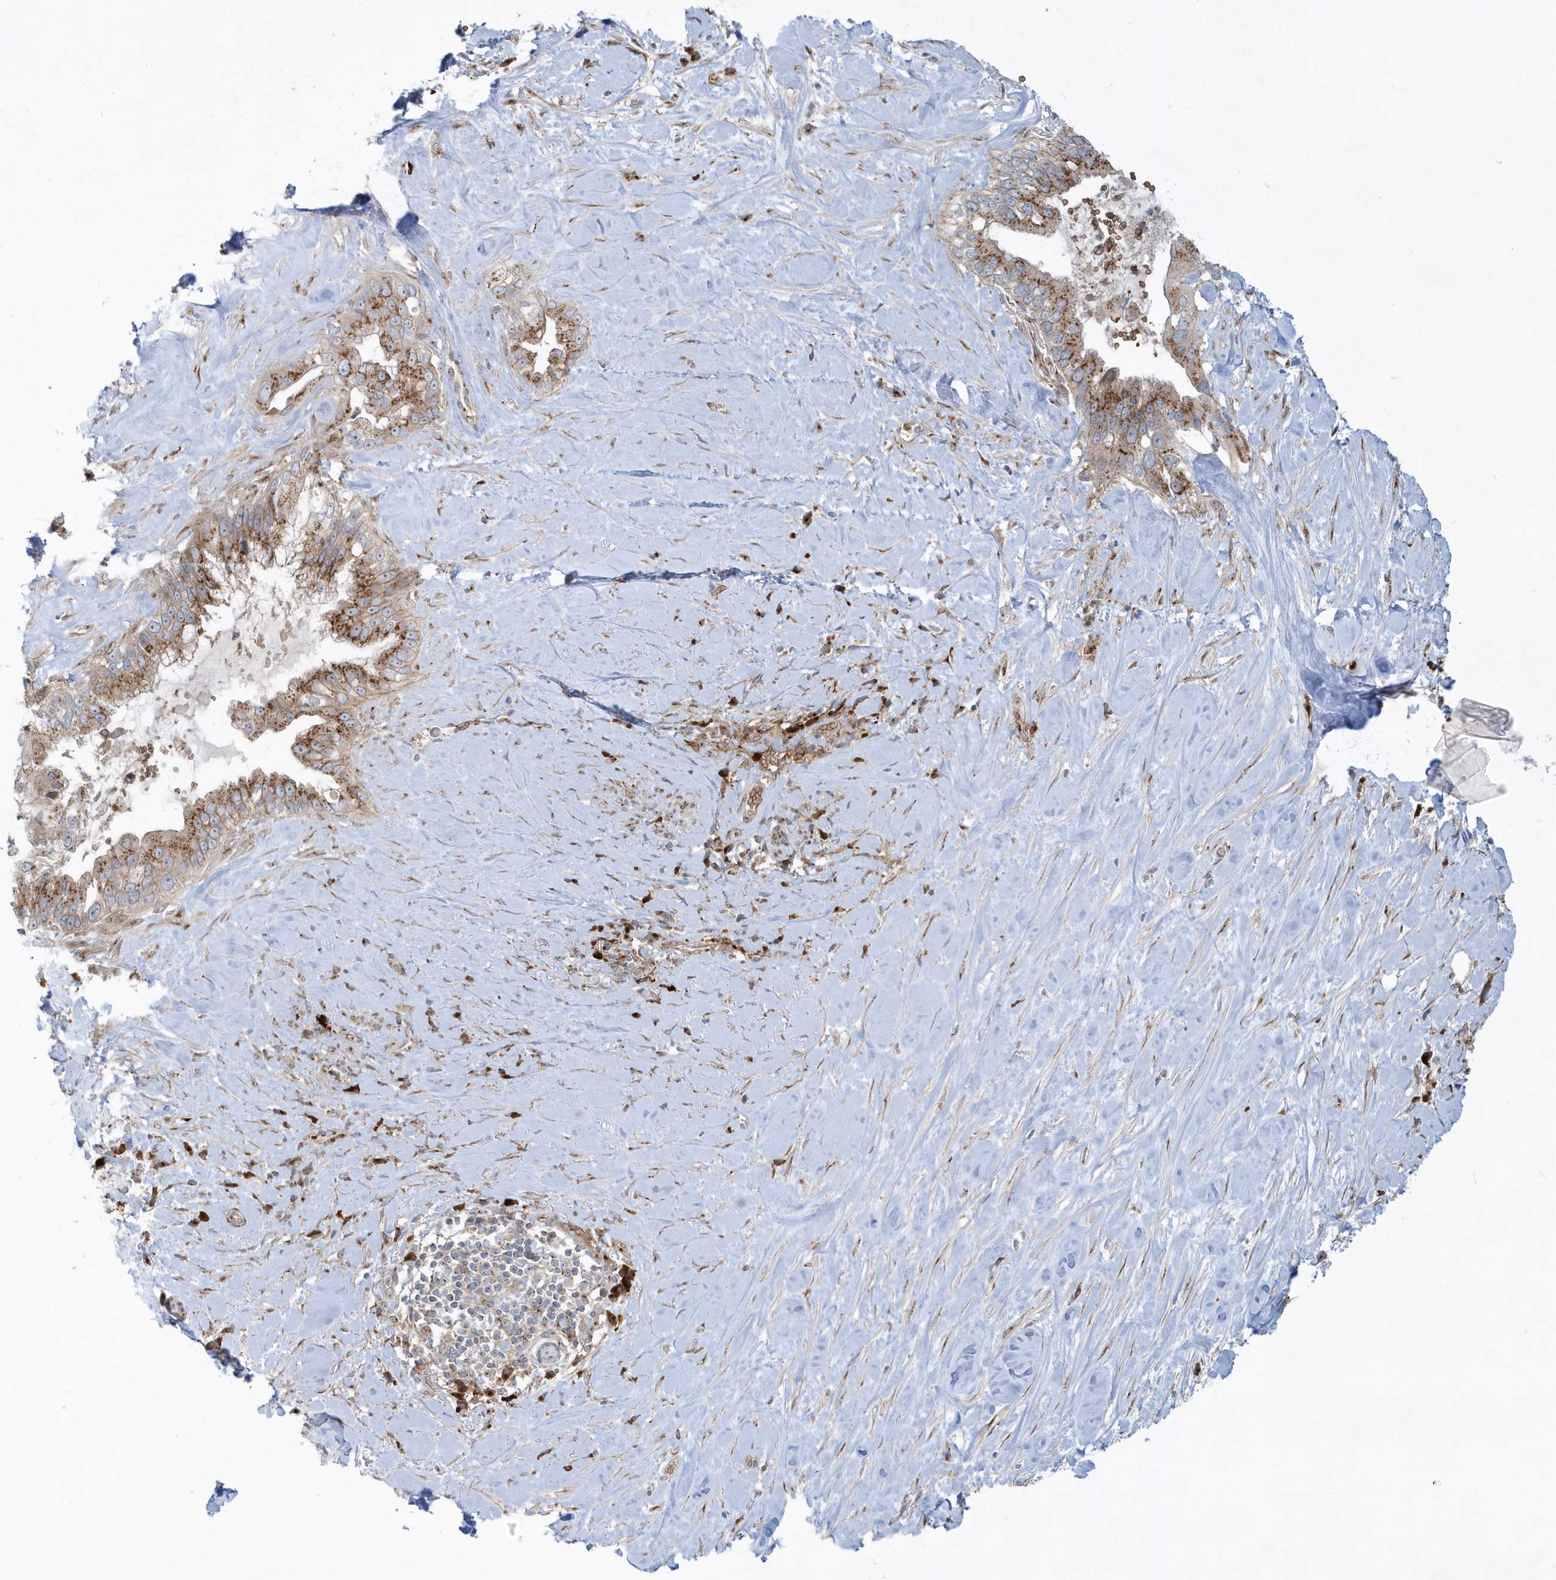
{"staining": {"intensity": "moderate", "quantity": ">75%", "location": "cytoplasmic/membranous"}, "tissue": "pancreatic cancer", "cell_type": "Tumor cells", "image_type": "cancer", "snomed": [{"axis": "morphology", "description": "Inflammation, NOS"}, {"axis": "morphology", "description": "Adenocarcinoma, NOS"}, {"axis": "topography", "description": "Pancreas"}], "caption": "An immunohistochemistry photomicrograph of tumor tissue is shown. Protein staining in brown labels moderate cytoplasmic/membranous positivity in pancreatic adenocarcinoma within tumor cells. (DAB IHC with brightfield microscopy, high magnification).", "gene": "RPP40", "patient": {"sex": "female", "age": 56}}